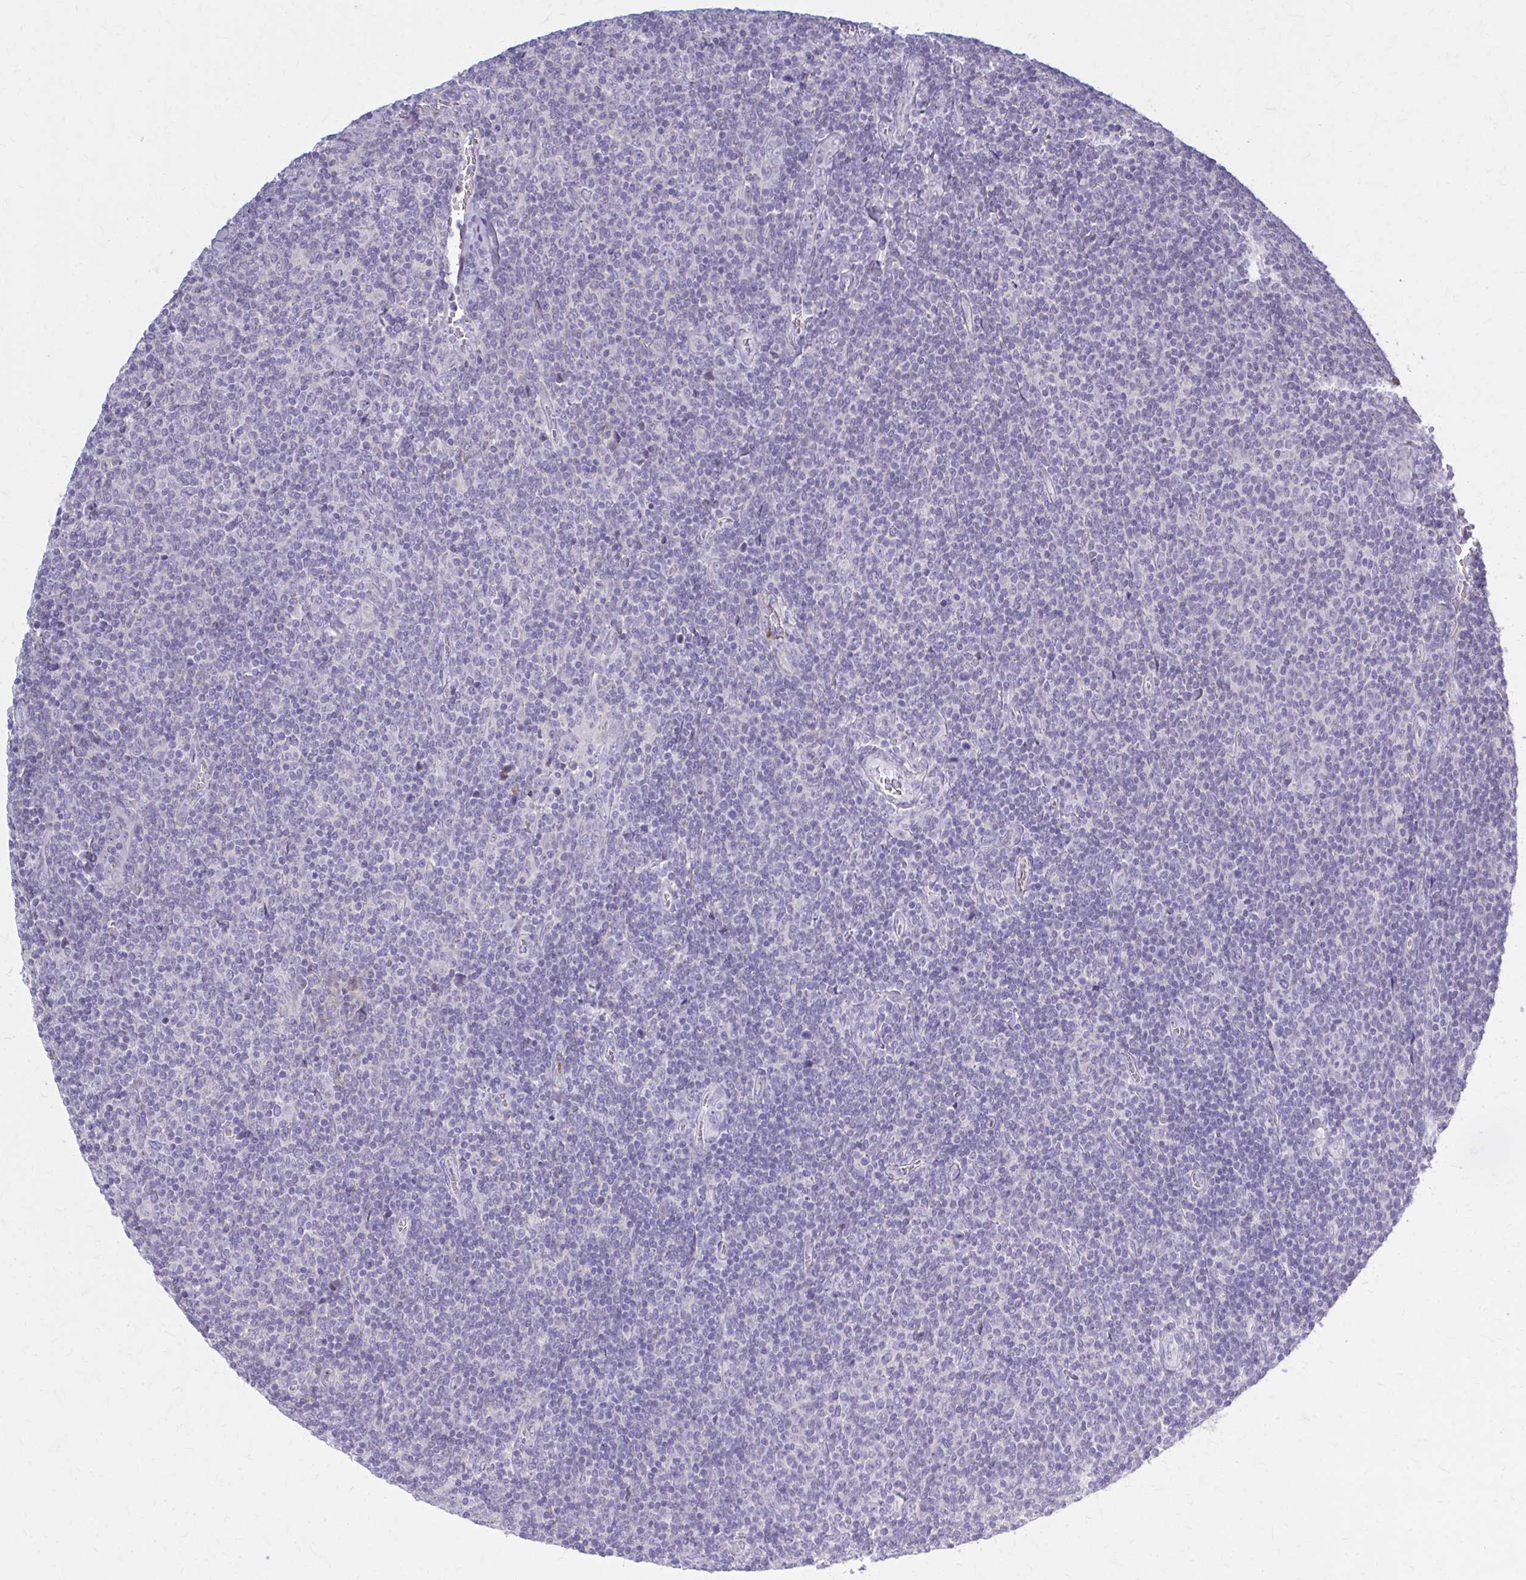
{"staining": {"intensity": "negative", "quantity": "none", "location": "none"}, "tissue": "lymphoma", "cell_type": "Tumor cells", "image_type": "cancer", "snomed": [{"axis": "morphology", "description": "Malignant lymphoma, non-Hodgkin's type, Low grade"}, {"axis": "topography", "description": "Lymph node"}], "caption": "Malignant lymphoma, non-Hodgkin's type (low-grade) stained for a protein using immunohistochemistry (IHC) demonstrates no positivity tumor cells.", "gene": "SERPIND1", "patient": {"sex": "male", "age": 52}}